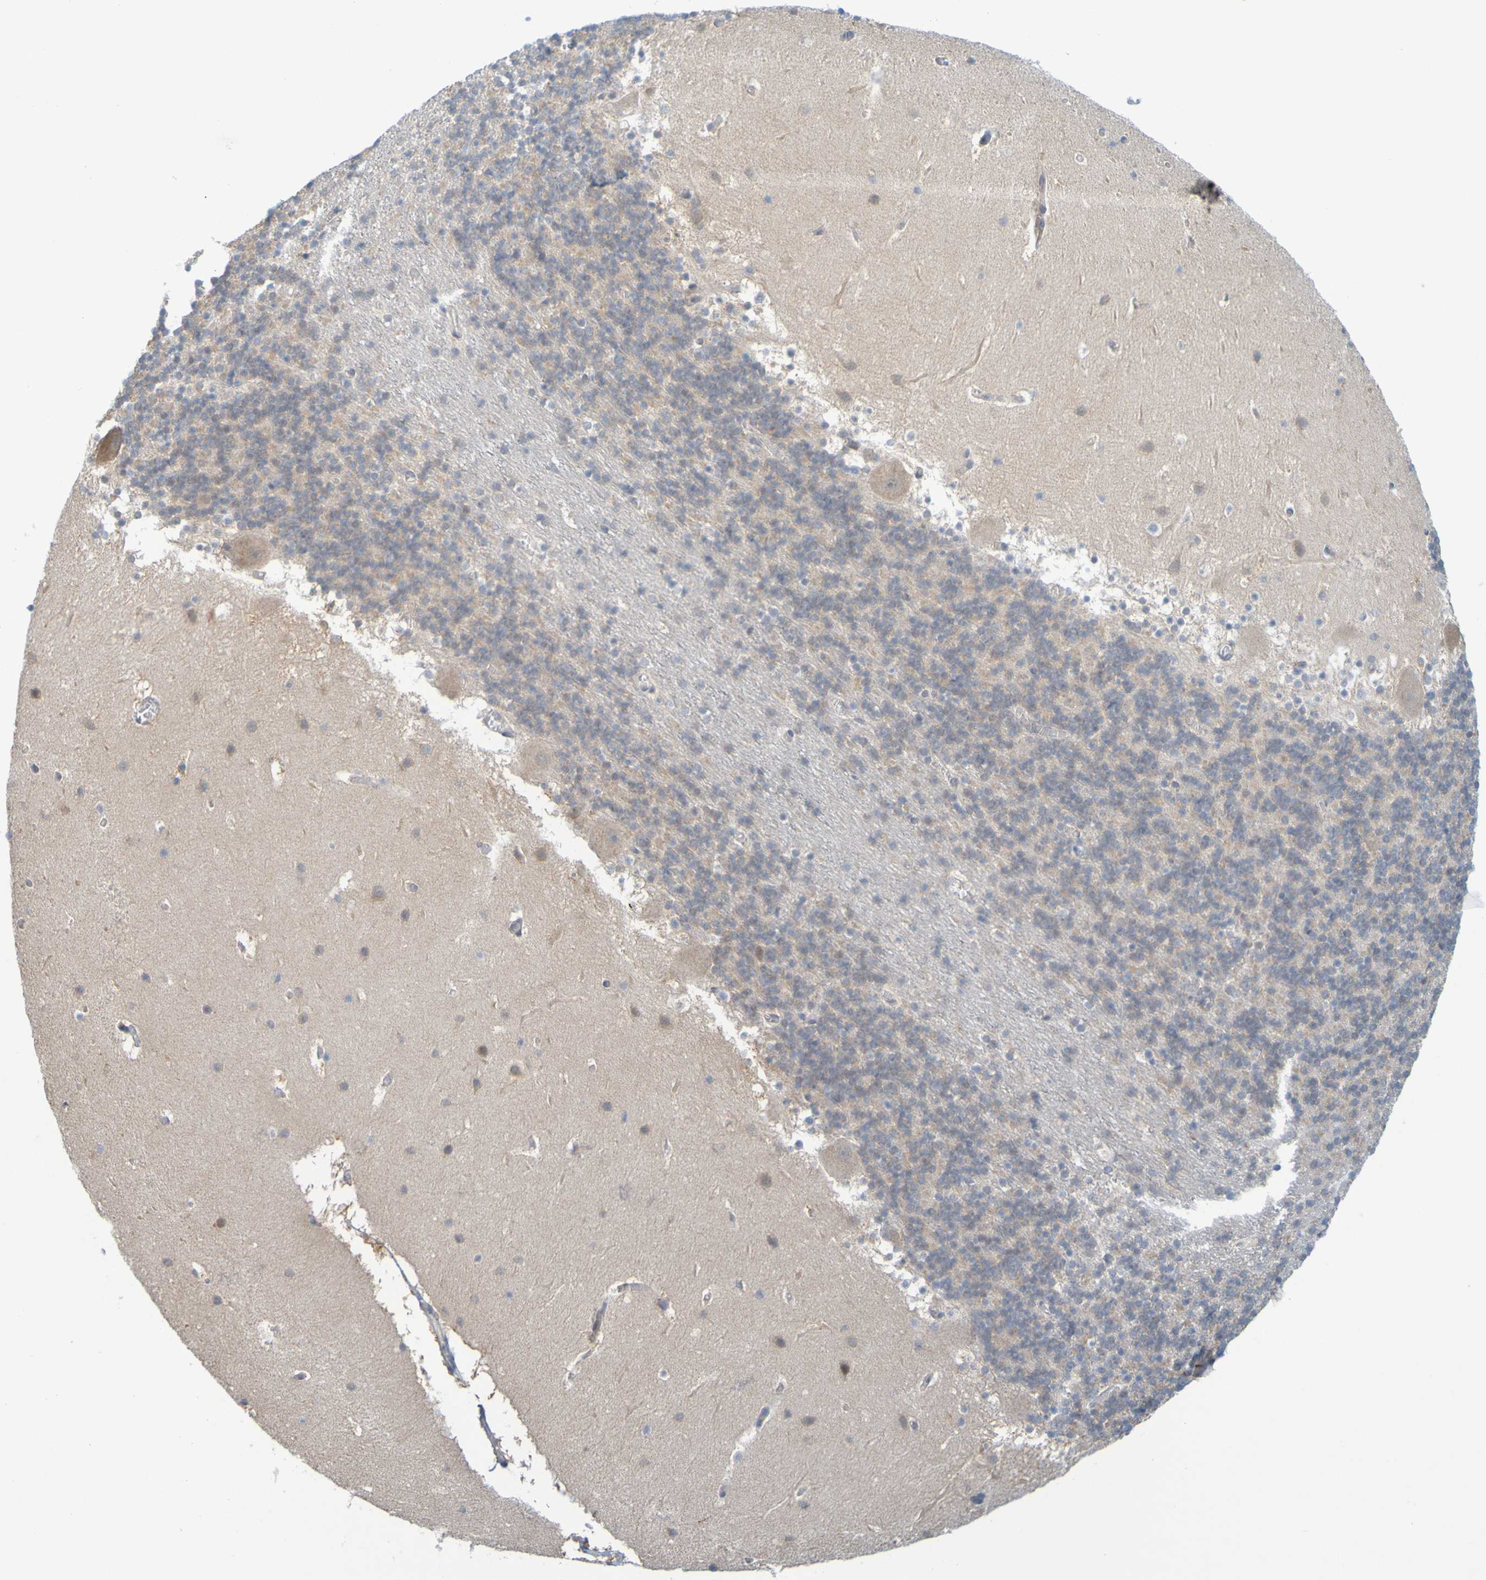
{"staining": {"intensity": "weak", "quantity": ">75%", "location": "cytoplasmic/membranous"}, "tissue": "cerebellum", "cell_type": "Cells in granular layer", "image_type": "normal", "snomed": [{"axis": "morphology", "description": "Normal tissue, NOS"}, {"axis": "topography", "description": "Cerebellum"}], "caption": "Immunohistochemistry (IHC) (DAB) staining of unremarkable cerebellum displays weak cytoplasmic/membranous protein positivity in about >75% of cells in granular layer.", "gene": "MOGS", "patient": {"sex": "male", "age": 45}}